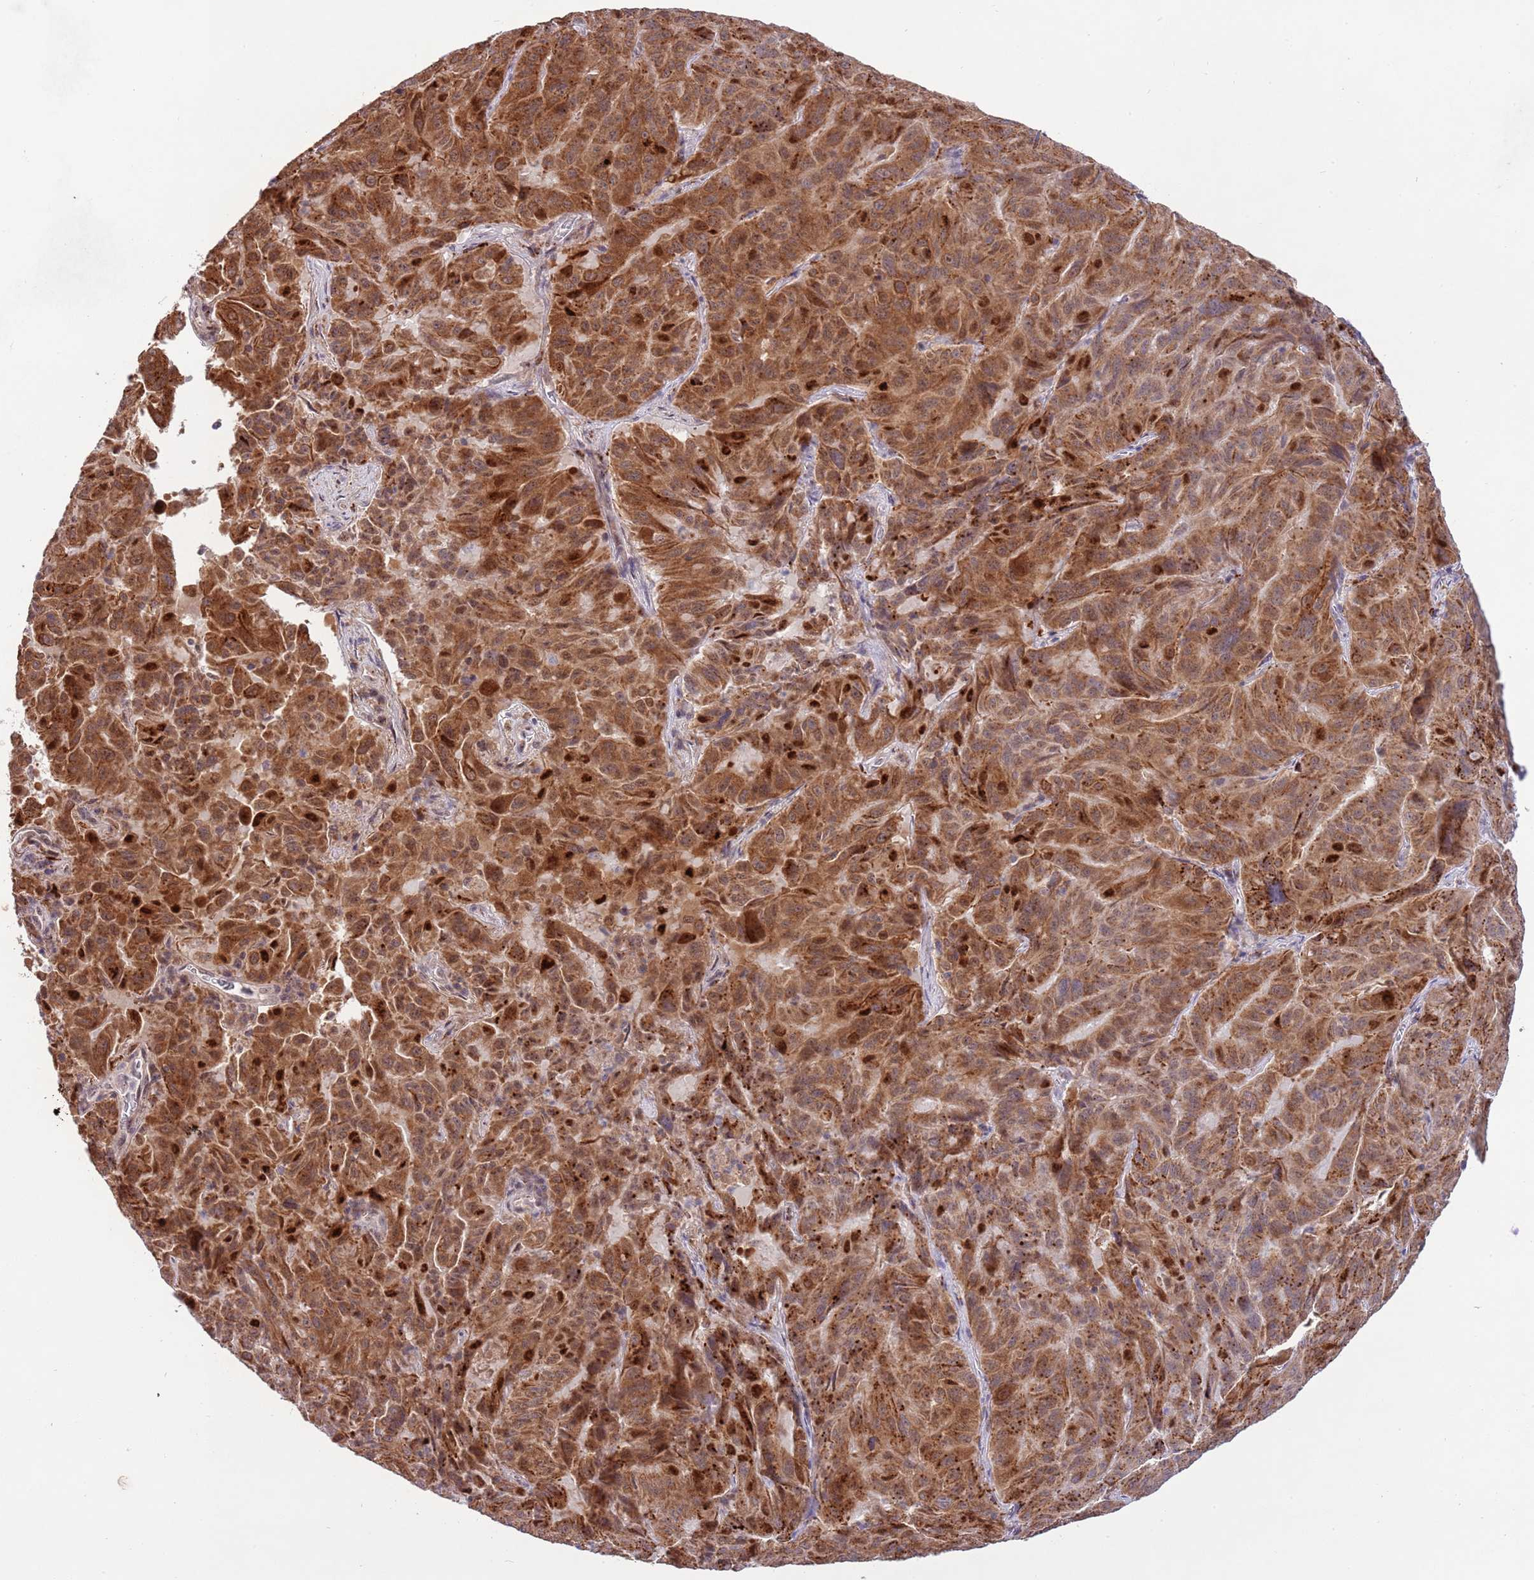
{"staining": {"intensity": "strong", "quantity": ">75%", "location": "cytoplasmic/membranous"}, "tissue": "pancreatic cancer", "cell_type": "Tumor cells", "image_type": "cancer", "snomed": [{"axis": "morphology", "description": "Adenocarcinoma, NOS"}, {"axis": "topography", "description": "Pancreas"}], "caption": "Strong cytoplasmic/membranous expression for a protein is present in about >75% of tumor cells of pancreatic cancer (adenocarcinoma) using immunohistochemistry.", "gene": "TRIM27", "patient": {"sex": "male", "age": 63}}